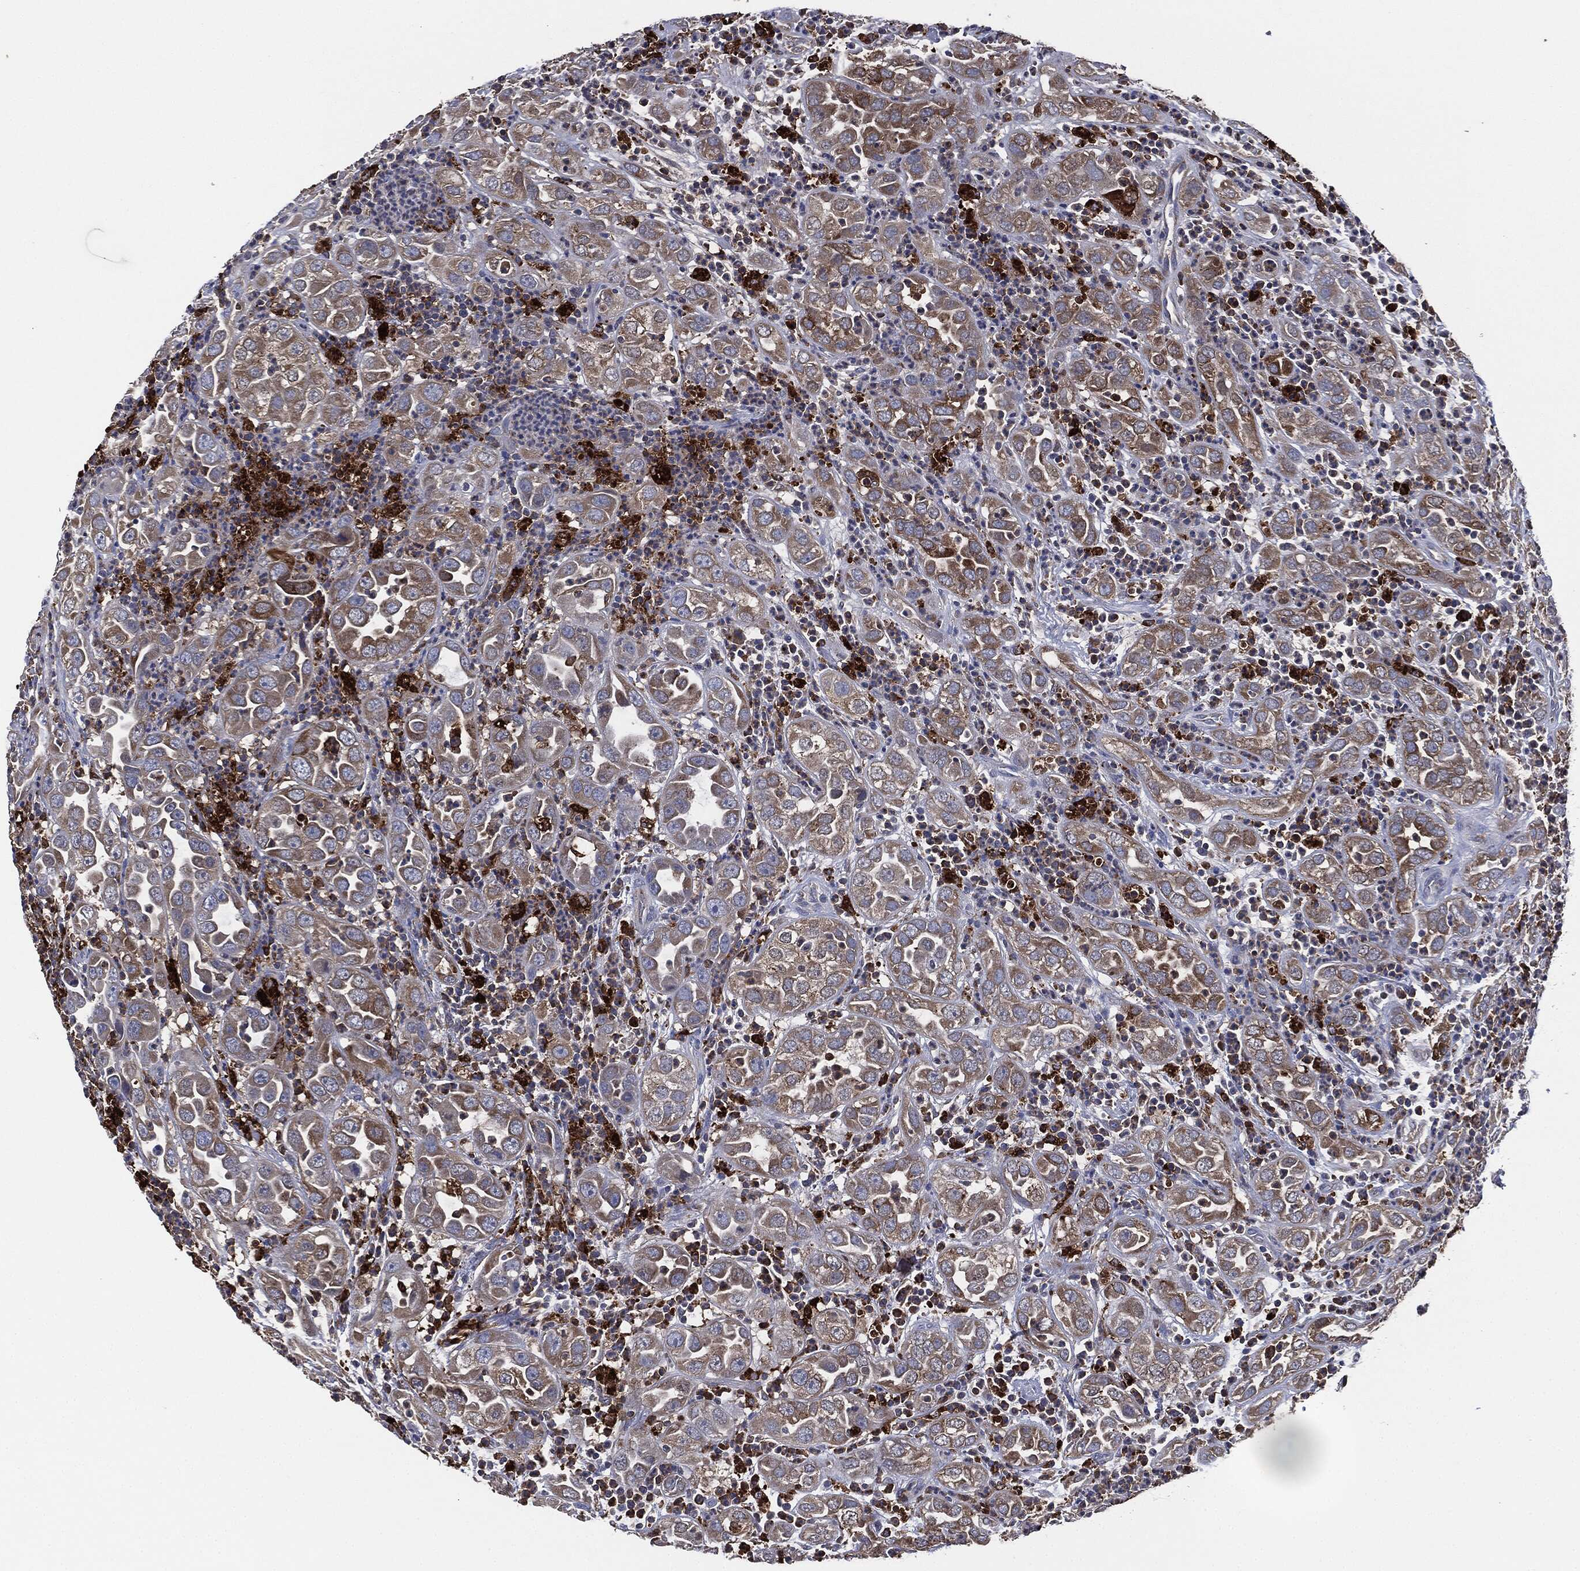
{"staining": {"intensity": "moderate", "quantity": ">75%", "location": "cytoplasmic/membranous"}, "tissue": "urothelial cancer", "cell_type": "Tumor cells", "image_type": "cancer", "snomed": [{"axis": "morphology", "description": "Urothelial carcinoma, High grade"}, {"axis": "topography", "description": "Urinary bladder"}], "caption": "Protein analysis of urothelial cancer tissue displays moderate cytoplasmic/membranous positivity in approximately >75% of tumor cells. (DAB IHC with brightfield microscopy, high magnification).", "gene": "TMEM11", "patient": {"sex": "female", "age": 41}}